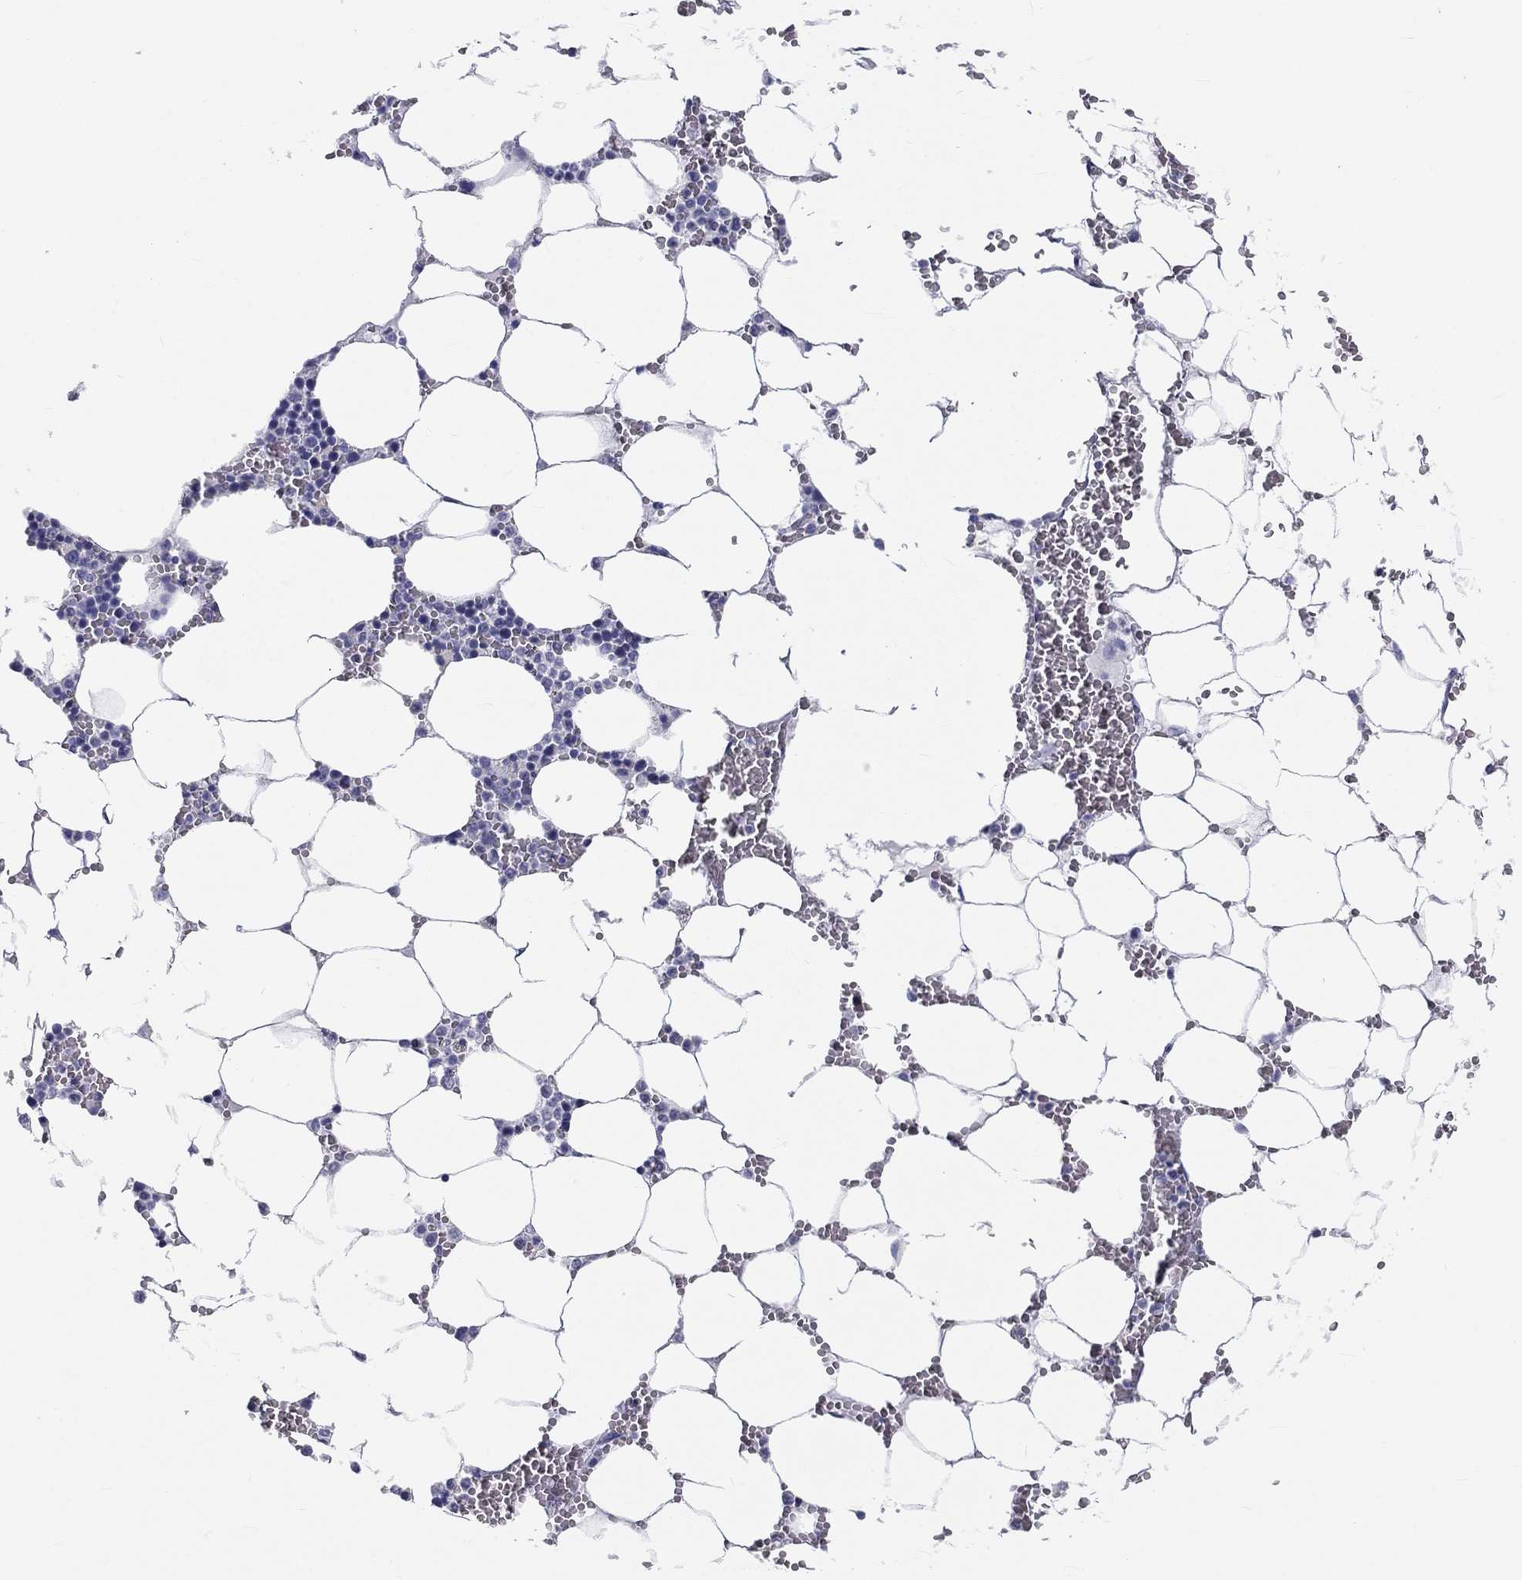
{"staining": {"intensity": "negative", "quantity": "none", "location": "none"}, "tissue": "bone marrow", "cell_type": "Hematopoietic cells", "image_type": "normal", "snomed": [{"axis": "morphology", "description": "Normal tissue, NOS"}, {"axis": "topography", "description": "Bone marrow"}], "caption": "High power microscopy micrograph of an immunohistochemistry (IHC) histopathology image of benign bone marrow, revealing no significant staining in hematopoietic cells.", "gene": "DNALI1", "patient": {"sex": "female", "age": 64}}